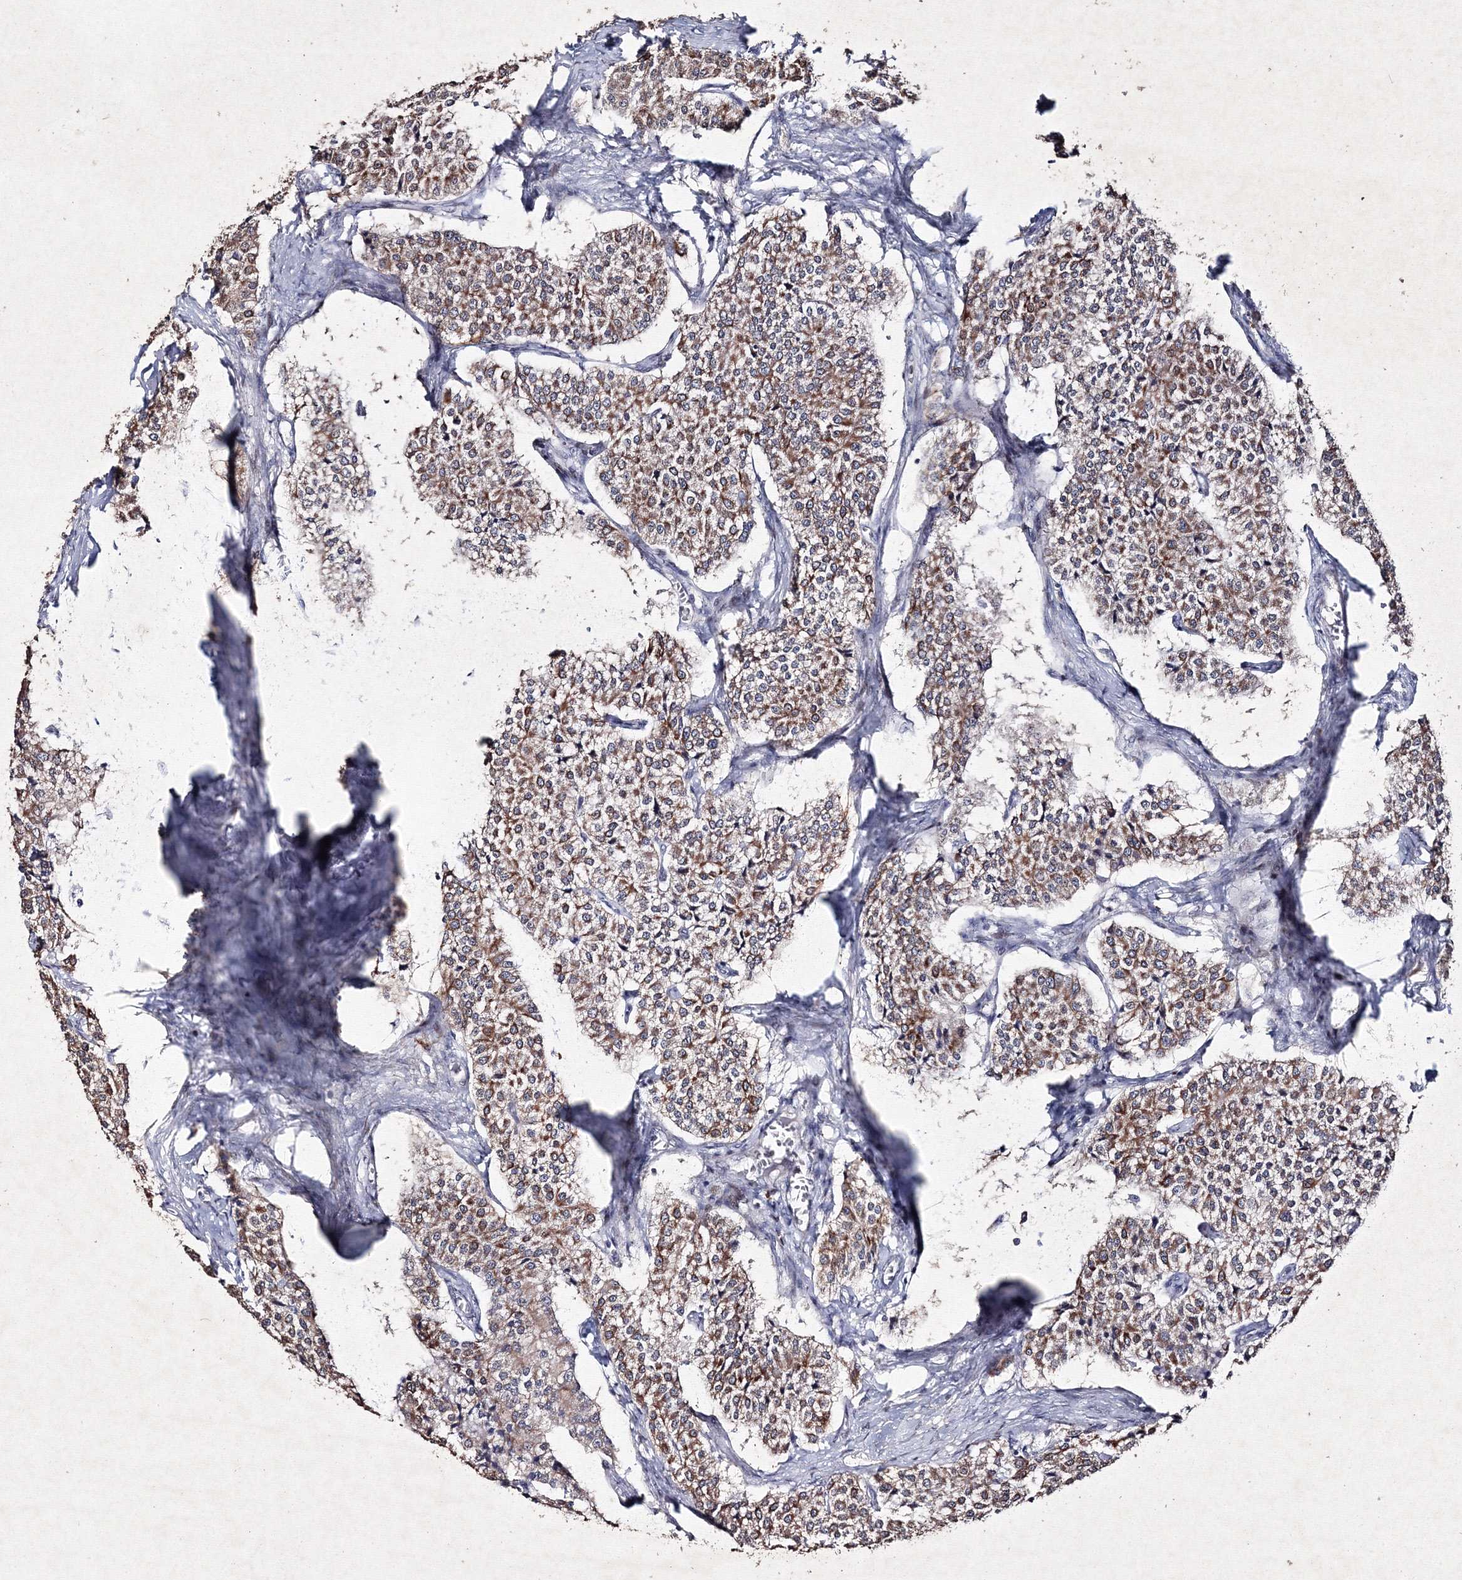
{"staining": {"intensity": "moderate", "quantity": ">75%", "location": "cytoplasmic/membranous"}, "tissue": "carcinoid", "cell_type": "Tumor cells", "image_type": "cancer", "snomed": [{"axis": "morphology", "description": "Carcinoid, malignant, NOS"}, {"axis": "topography", "description": "Colon"}], "caption": "Human carcinoid stained with a protein marker demonstrates moderate staining in tumor cells.", "gene": "SMIM29", "patient": {"sex": "female", "age": 52}}